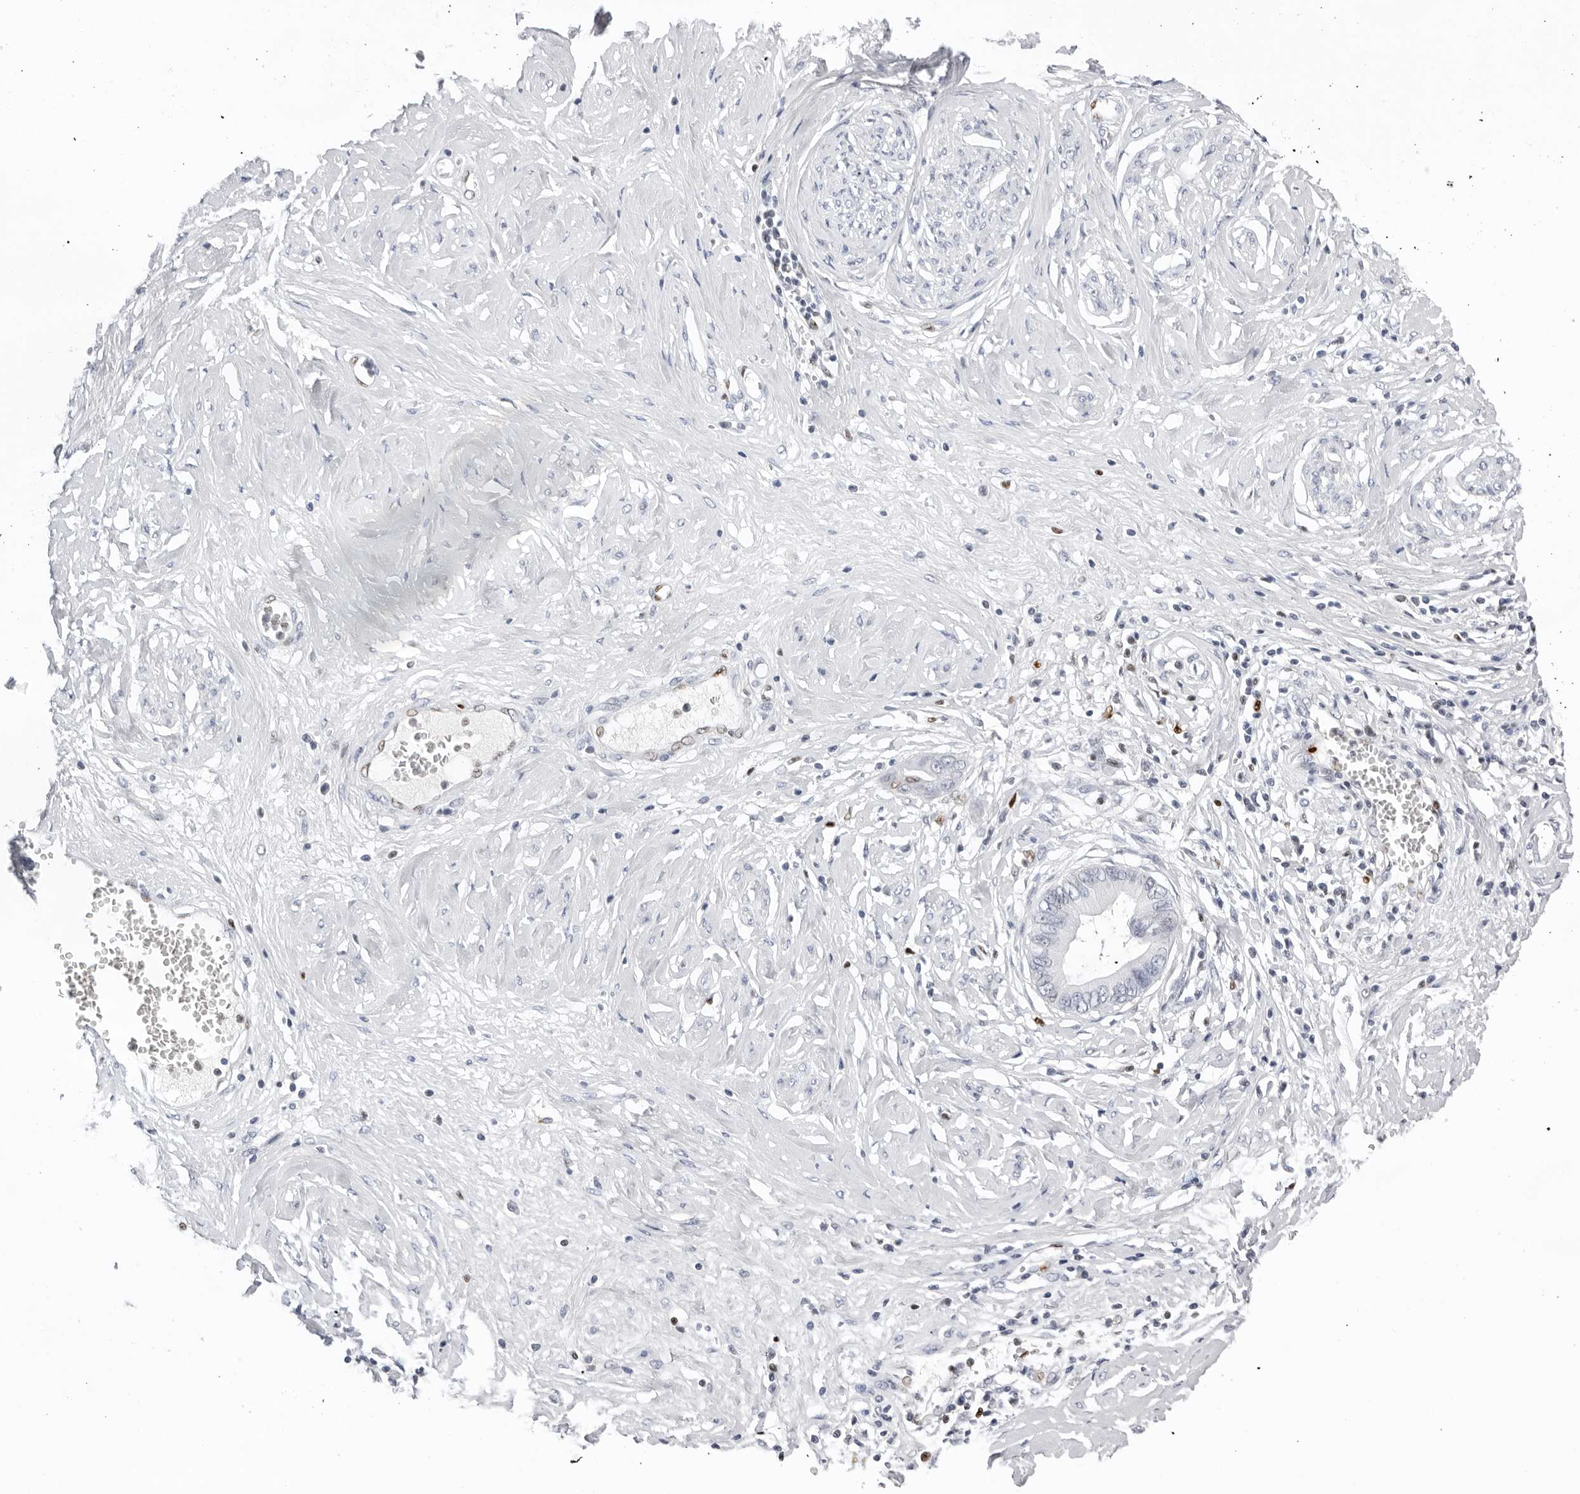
{"staining": {"intensity": "negative", "quantity": "none", "location": "none"}, "tissue": "cervical cancer", "cell_type": "Tumor cells", "image_type": "cancer", "snomed": [{"axis": "morphology", "description": "Adenocarcinoma, NOS"}, {"axis": "topography", "description": "Cervix"}], "caption": "Immunohistochemistry image of human cervical cancer stained for a protein (brown), which displays no staining in tumor cells.", "gene": "OGG1", "patient": {"sex": "female", "age": 44}}